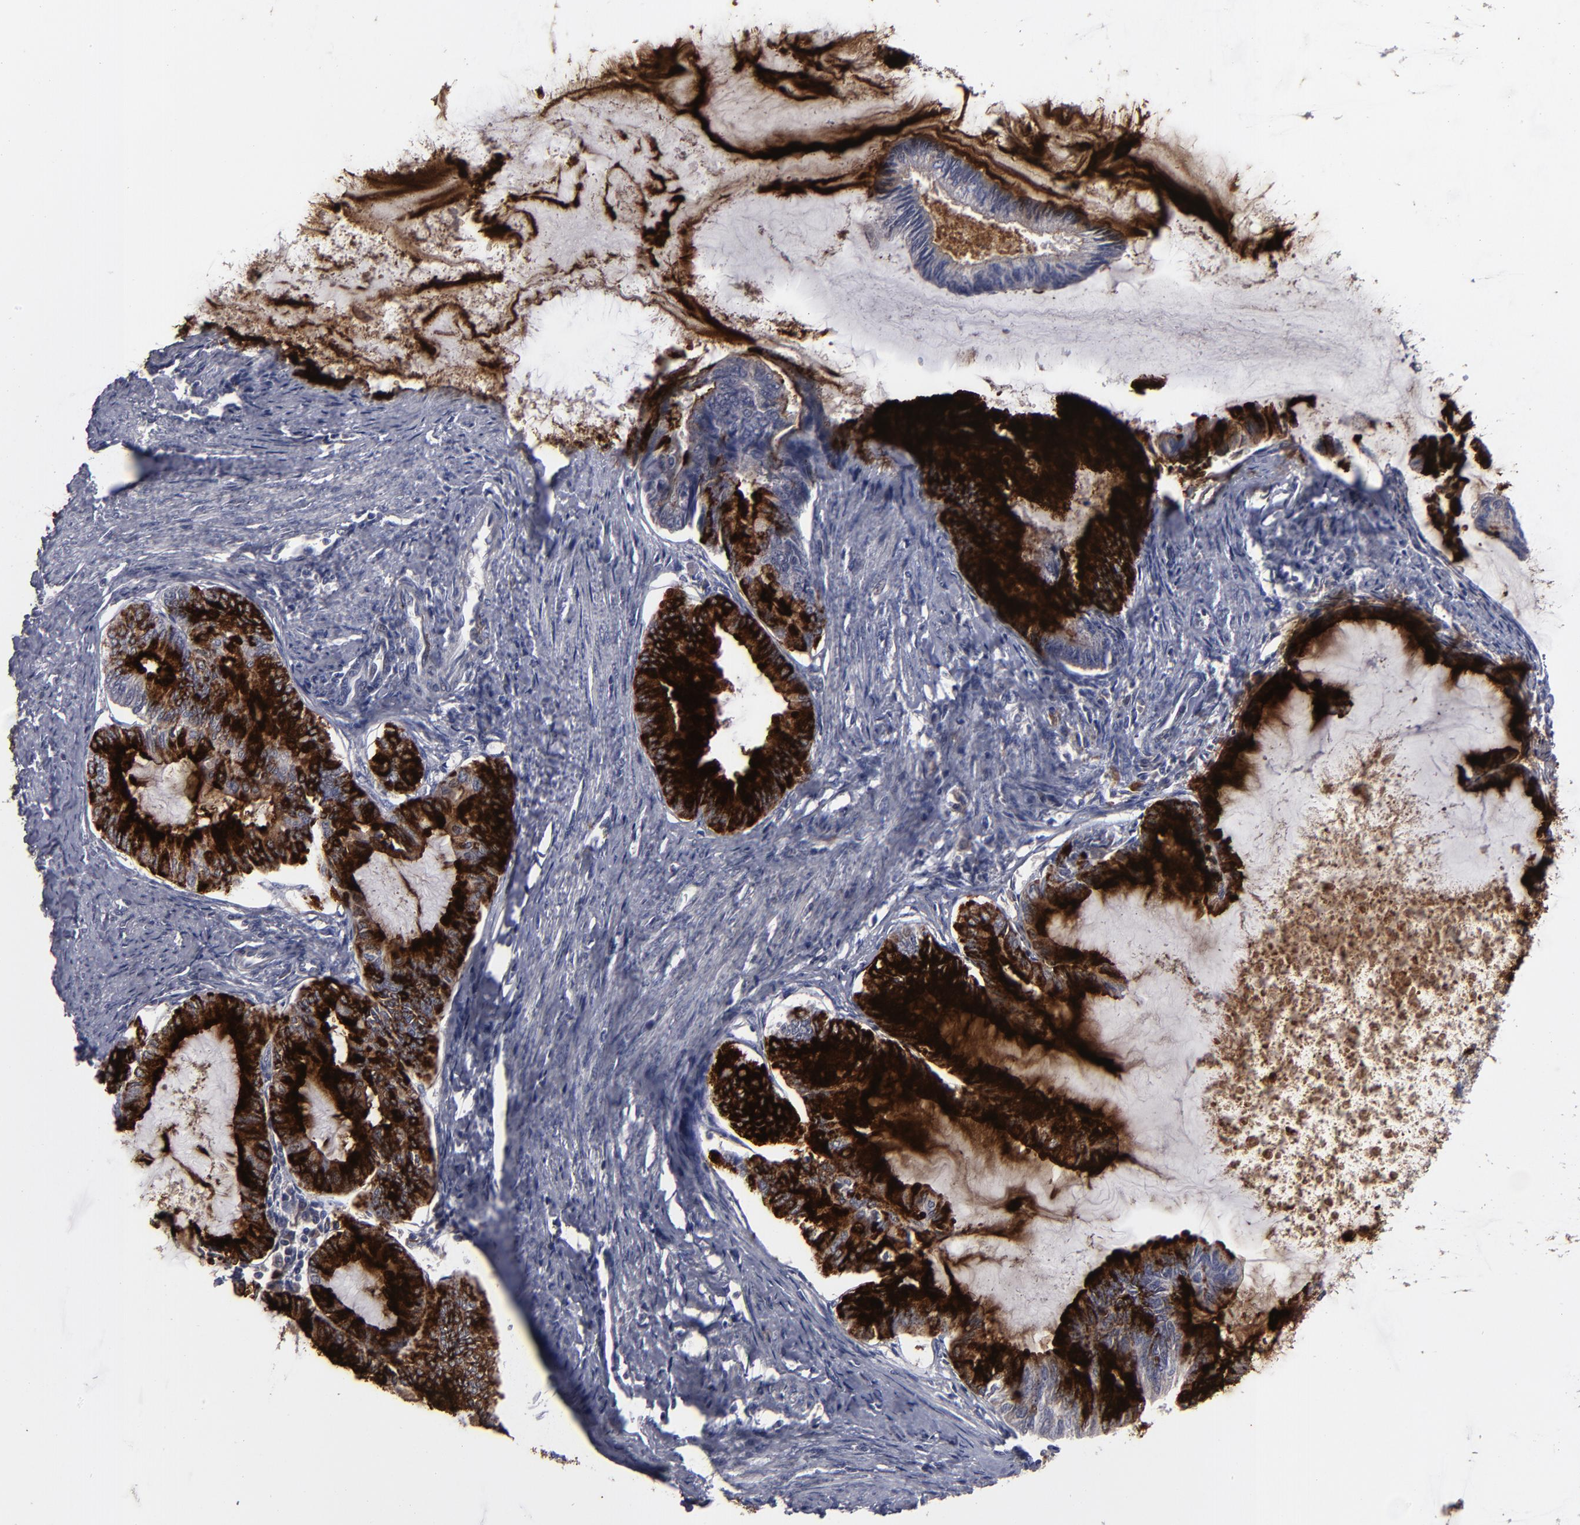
{"staining": {"intensity": "strong", "quantity": "25%-75%", "location": "cytoplasmic/membranous"}, "tissue": "endometrial cancer", "cell_type": "Tumor cells", "image_type": "cancer", "snomed": [{"axis": "morphology", "description": "Adenocarcinoma, NOS"}, {"axis": "topography", "description": "Endometrium"}], "caption": "Endometrial cancer stained for a protein shows strong cytoplasmic/membranous positivity in tumor cells. (Brightfield microscopy of DAB IHC at high magnification).", "gene": "GPM6B", "patient": {"sex": "female", "age": 86}}